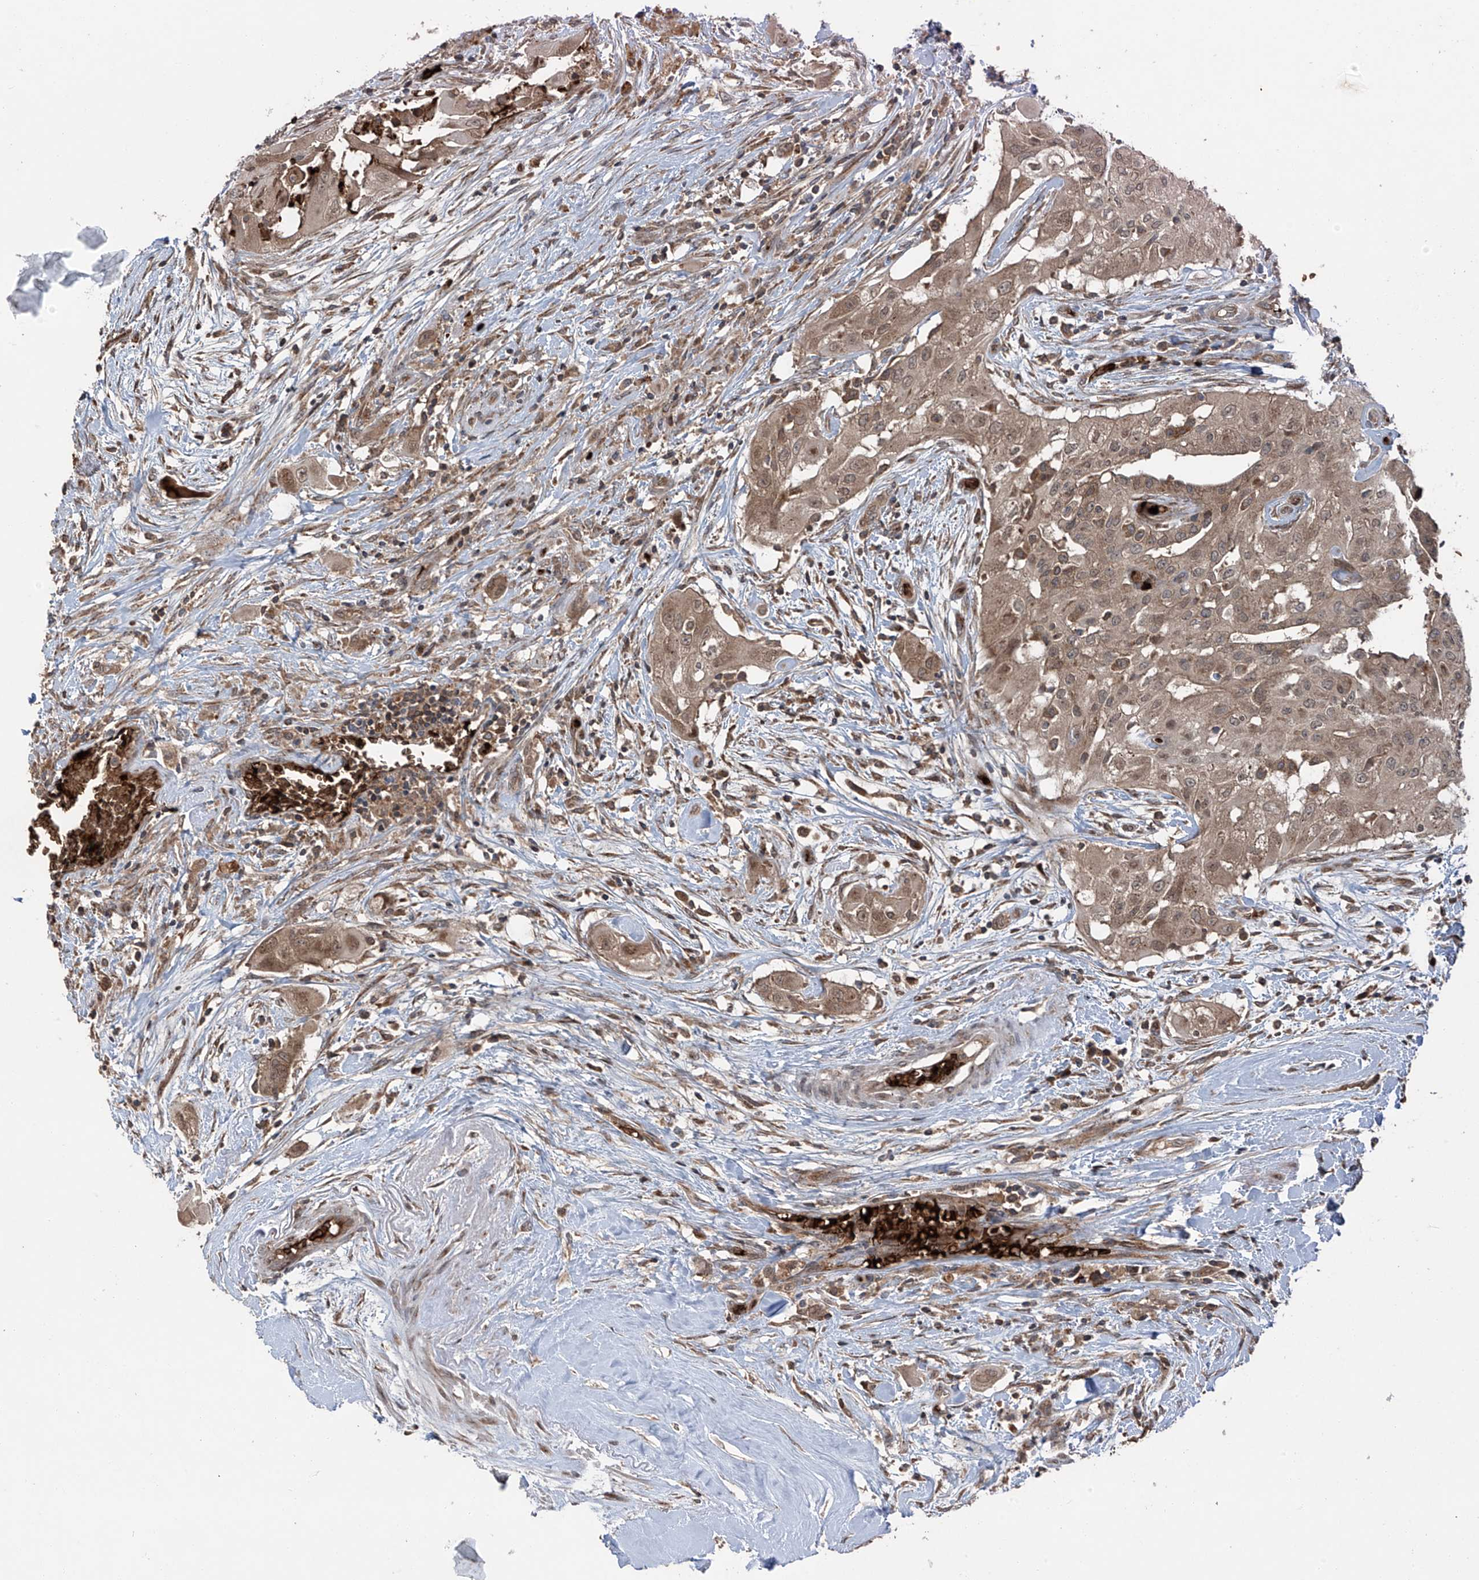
{"staining": {"intensity": "weak", "quantity": ">75%", "location": "cytoplasmic/membranous"}, "tissue": "thyroid cancer", "cell_type": "Tumor cells", "image_type": "cancer", "snomed": [{"axis": "morphology", "description": "Papillary adenocarcinoma, NOS"}, {"axis": "topography", "description": "Thyroid gland"}], "caption": "The immunohistochemical stain shows weak cytoplasmic/membranous positivity in tumor cells of papillary adenocarcinoma (thyroid) tissue. The staining was performed using DAB (3,3'-diaminobenzidine), with brown indicating positive protein expression. Nuclei are stained blue with hematoxylin.", "gene": "ZDHHC9", "patient": {"sex": "female", "age": 59}}